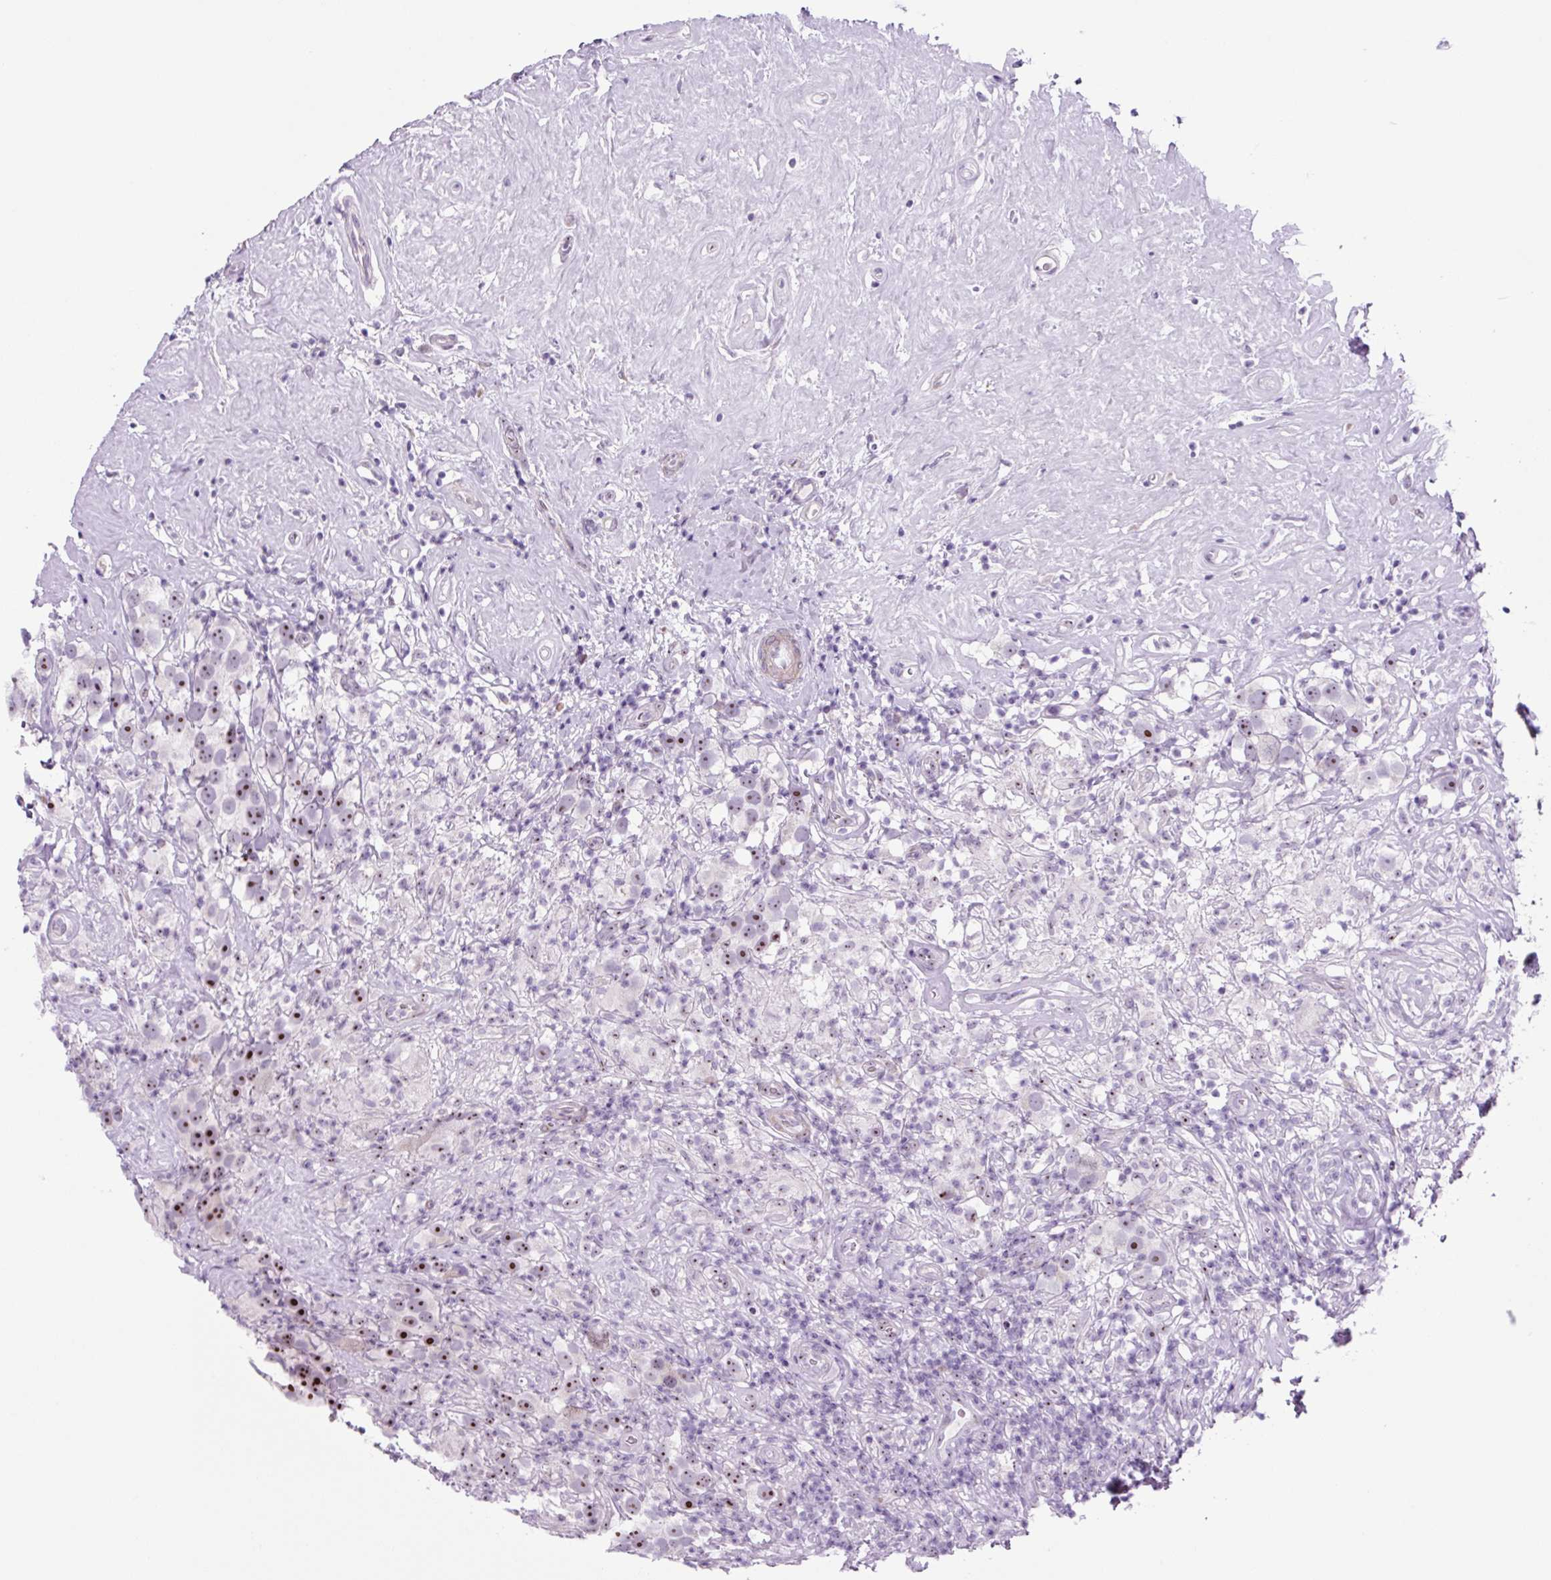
{"staining": {"intensity": "strong", "quantity": "25%-75%", "location": "nuclear"}, "tissue": "testis cancer", "cell_type": "Tumor cells", "image_type": "cancer", "snomed": [{"axis": "morphology", "description": "Seminoma, NOS"}, {"axis": "topography", "description": "Testis"}], "caption": "Testis cancer stained with a brown dye displays strong nuclear positive positivity in approximately 25%-75% of tumor cells.", "gene": "RRS1", "patient": {"sex": "male", "age": 49}}